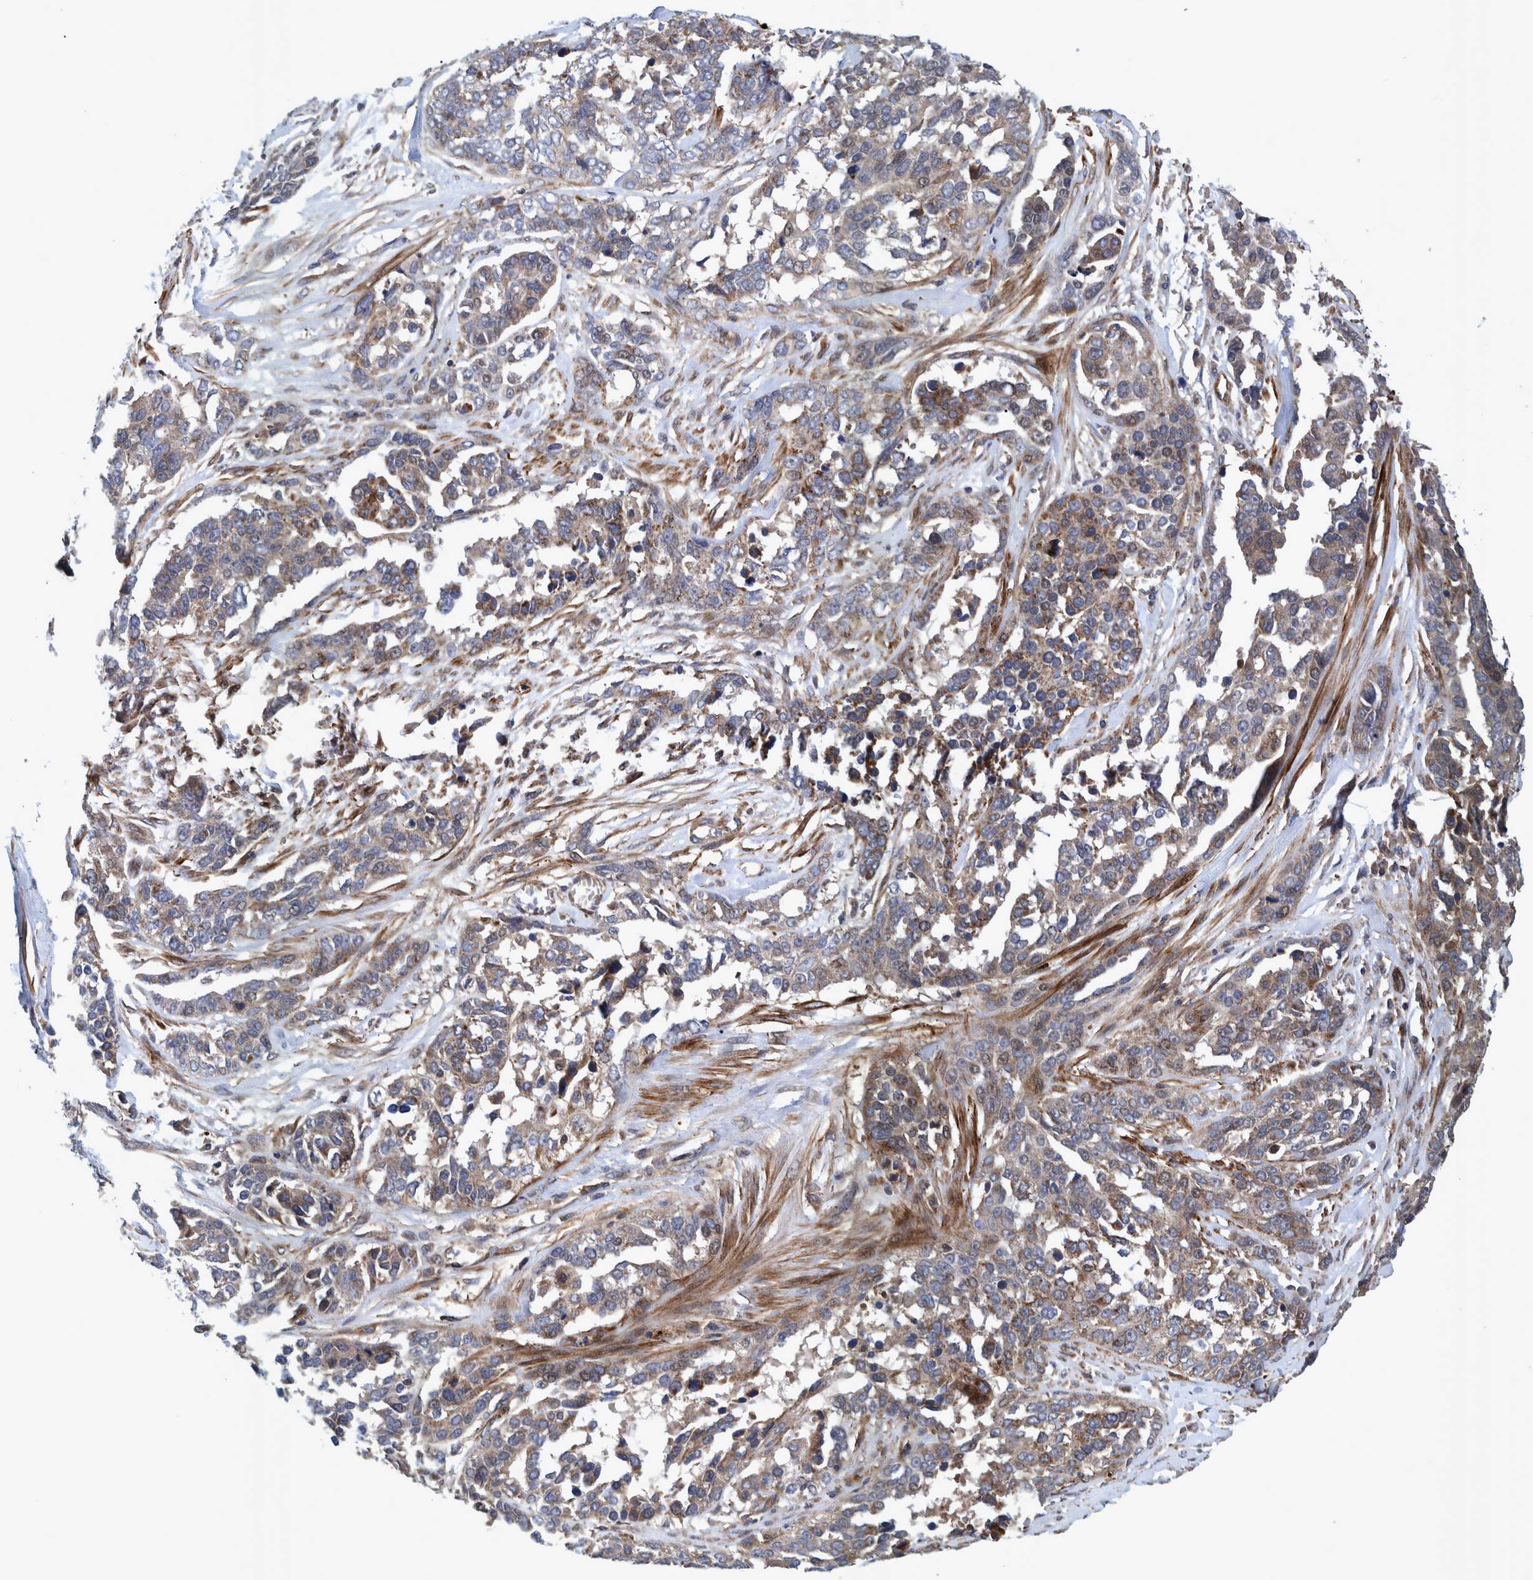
{"staining": {"intensity": "moderate", "quantity": ">75%", "location": "cytoplasmic/membranous"}, "tissue": "ovarian cancer", "cell_type": "Tumor cells", "image_type": "cancer", "snomed": [{"axis": "morphology", "description": "Cystadenocarcinoma, serous, NOS"}, {"axis": "topography", "description": "Ovary"}], "caption": "Human ovarian serous cystadenocarcinoma stained for a protein (brown) shows moderate cytoplasmic/membranous positive staining in approximately >75% of tumor cells.", "gene": "GRPEL2", "patient": {"sex": "female", "age": 44}}